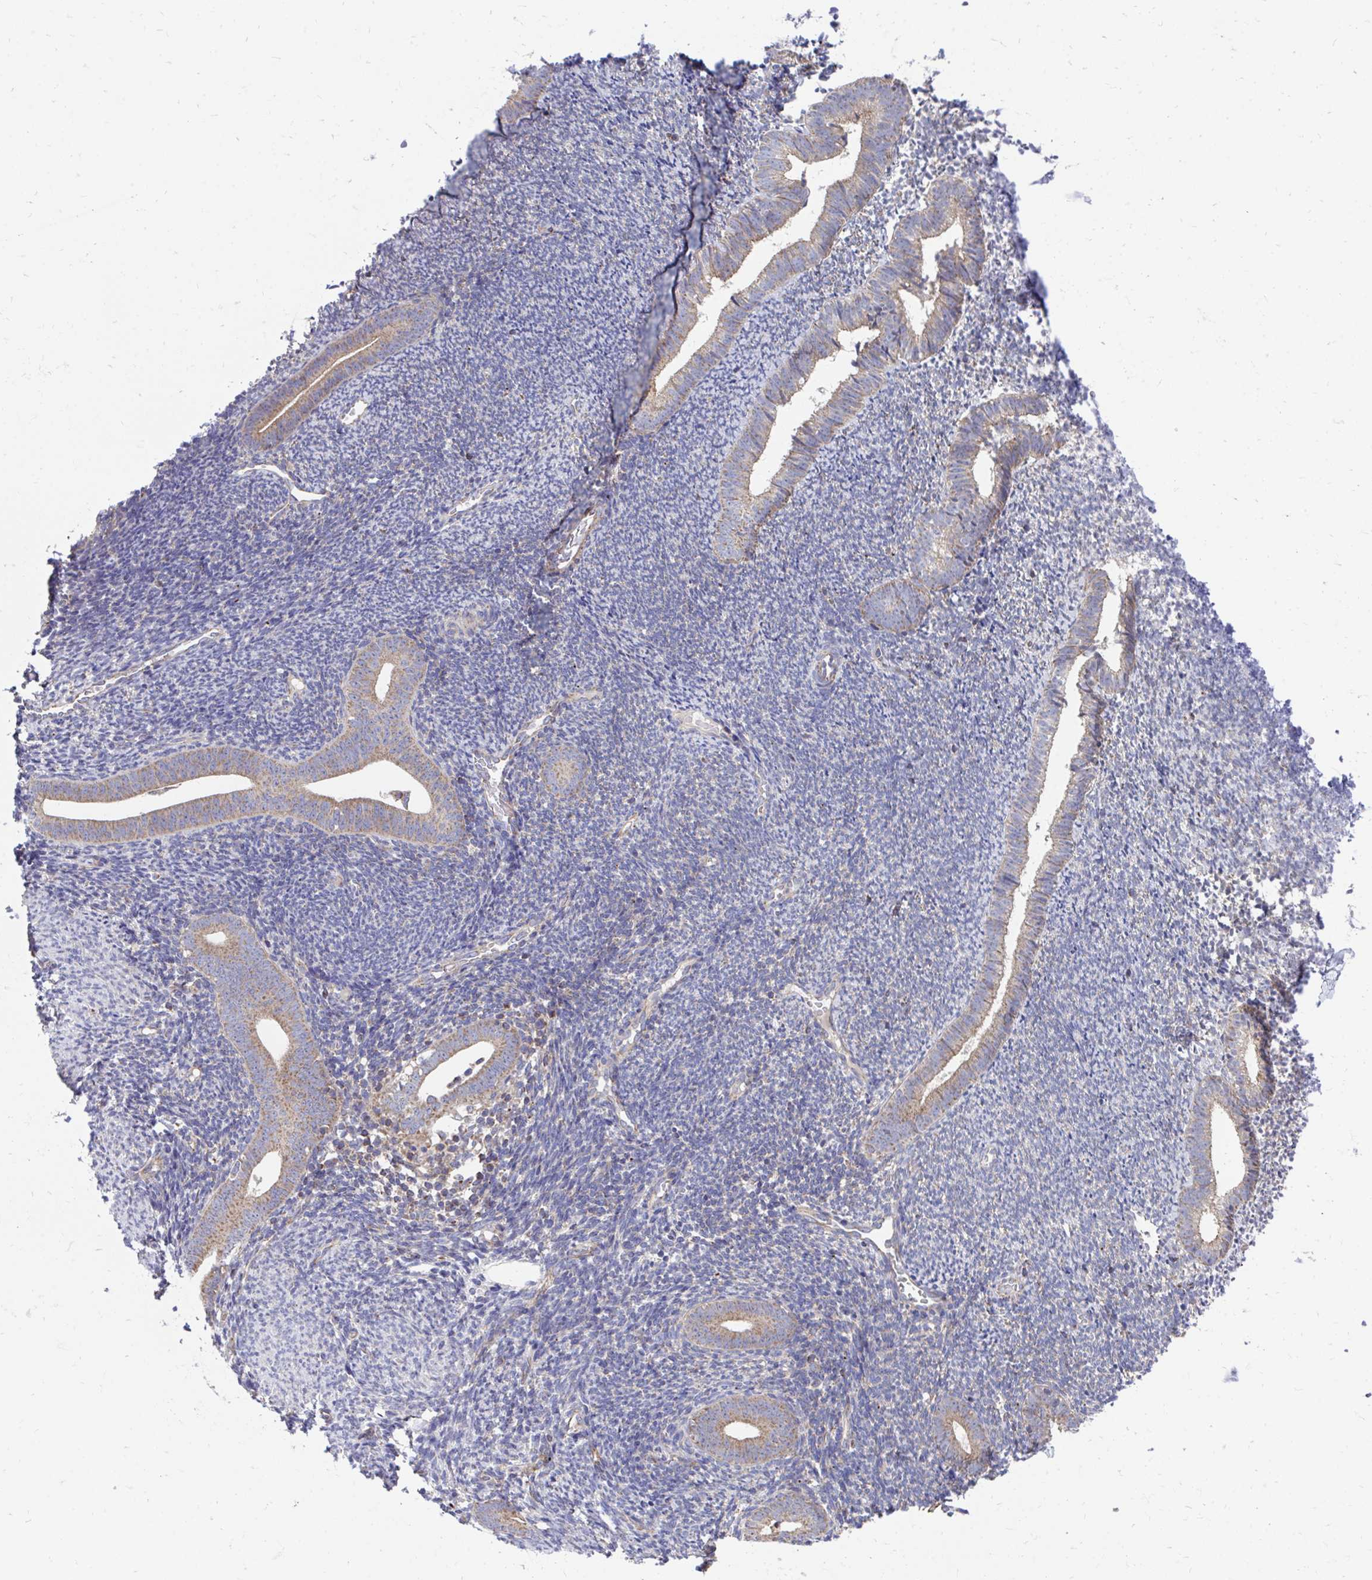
{"staining": {"intensity": "weak", "quantity": "<25%", "location": "cytoplasmic/membranous"}, "tissue": "endometrium", "cell_type": "Cells in endometrial stroma", "image_type": "normal", "snomed": [{"axis": "morphology", "description": "Normal tissue, NOS"}, {"axis": "topography", "description": "Endometrium"}], "caption": "Immunohistochemistry photomicrograph of normal endometrium stained for a protein (brown), which reveals no expression in cells in endometrial stroma. Brightfield microscopy of IHC stained with DAB (3,3'-diaminobenzidine) (brown) and hematoxylin (blue), captured at high magnification.", "gene": "FHIP1B", "patient": {"sex": "female", "age": 39}}